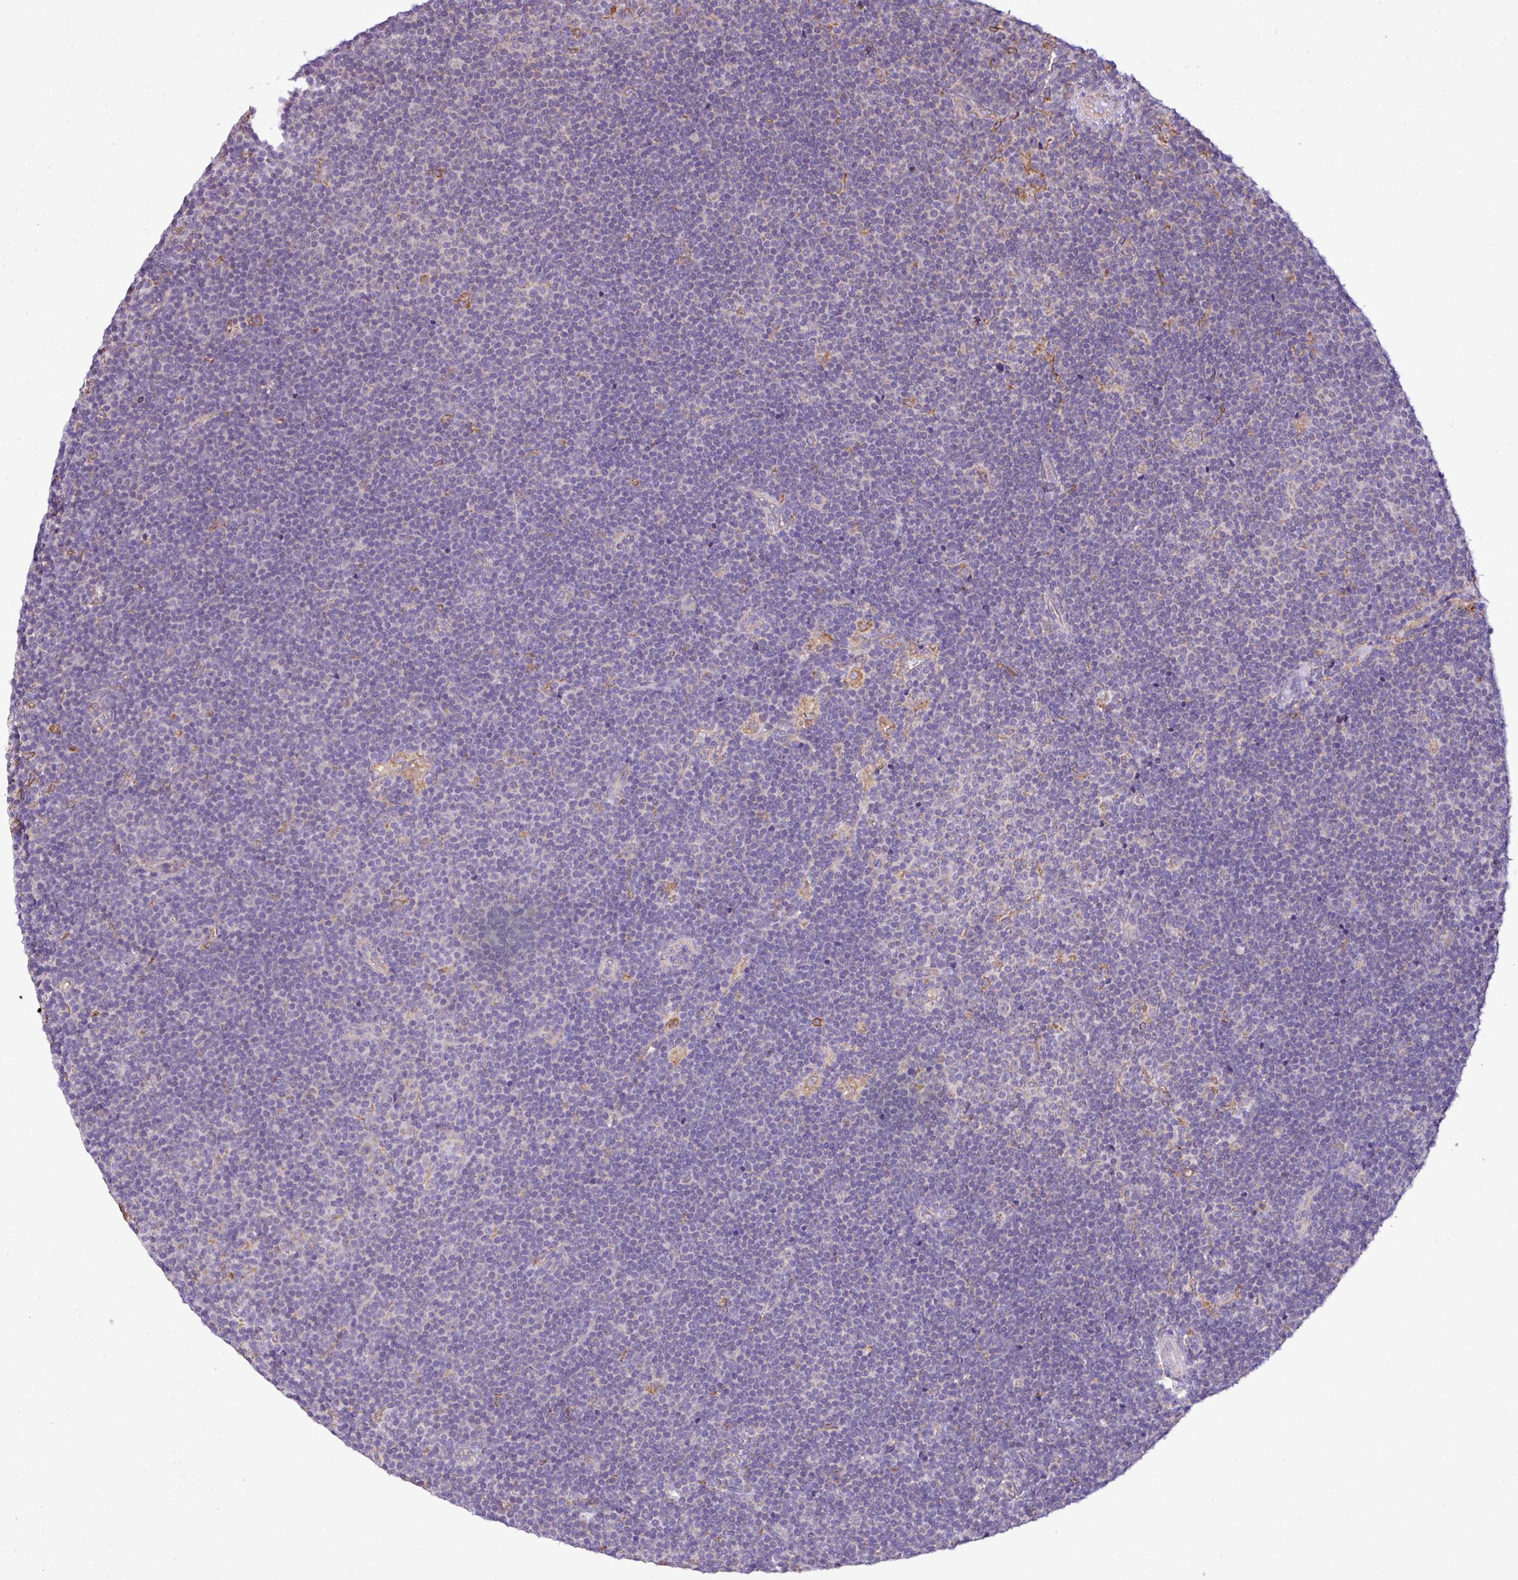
{"staining": {"intensity": "negative", "quantity": "none", "location": "none"}, "tissue": "lymphoma", "cell_type": "Tumor cells", "image_type": "cancer", "snomed": [{"axis": "morphology", "description": "Malignant lymphoma, non-Hodgkin's type, Low grade"}, {"axis": "topography", "description": "Lymph node"}], "caption": "Lymphoma was stained to show a protein in brown. There is no significant staining in tumor cells.", "gene": "ZSCAN5A", "patient": {"sex": "male", "age": 48}}